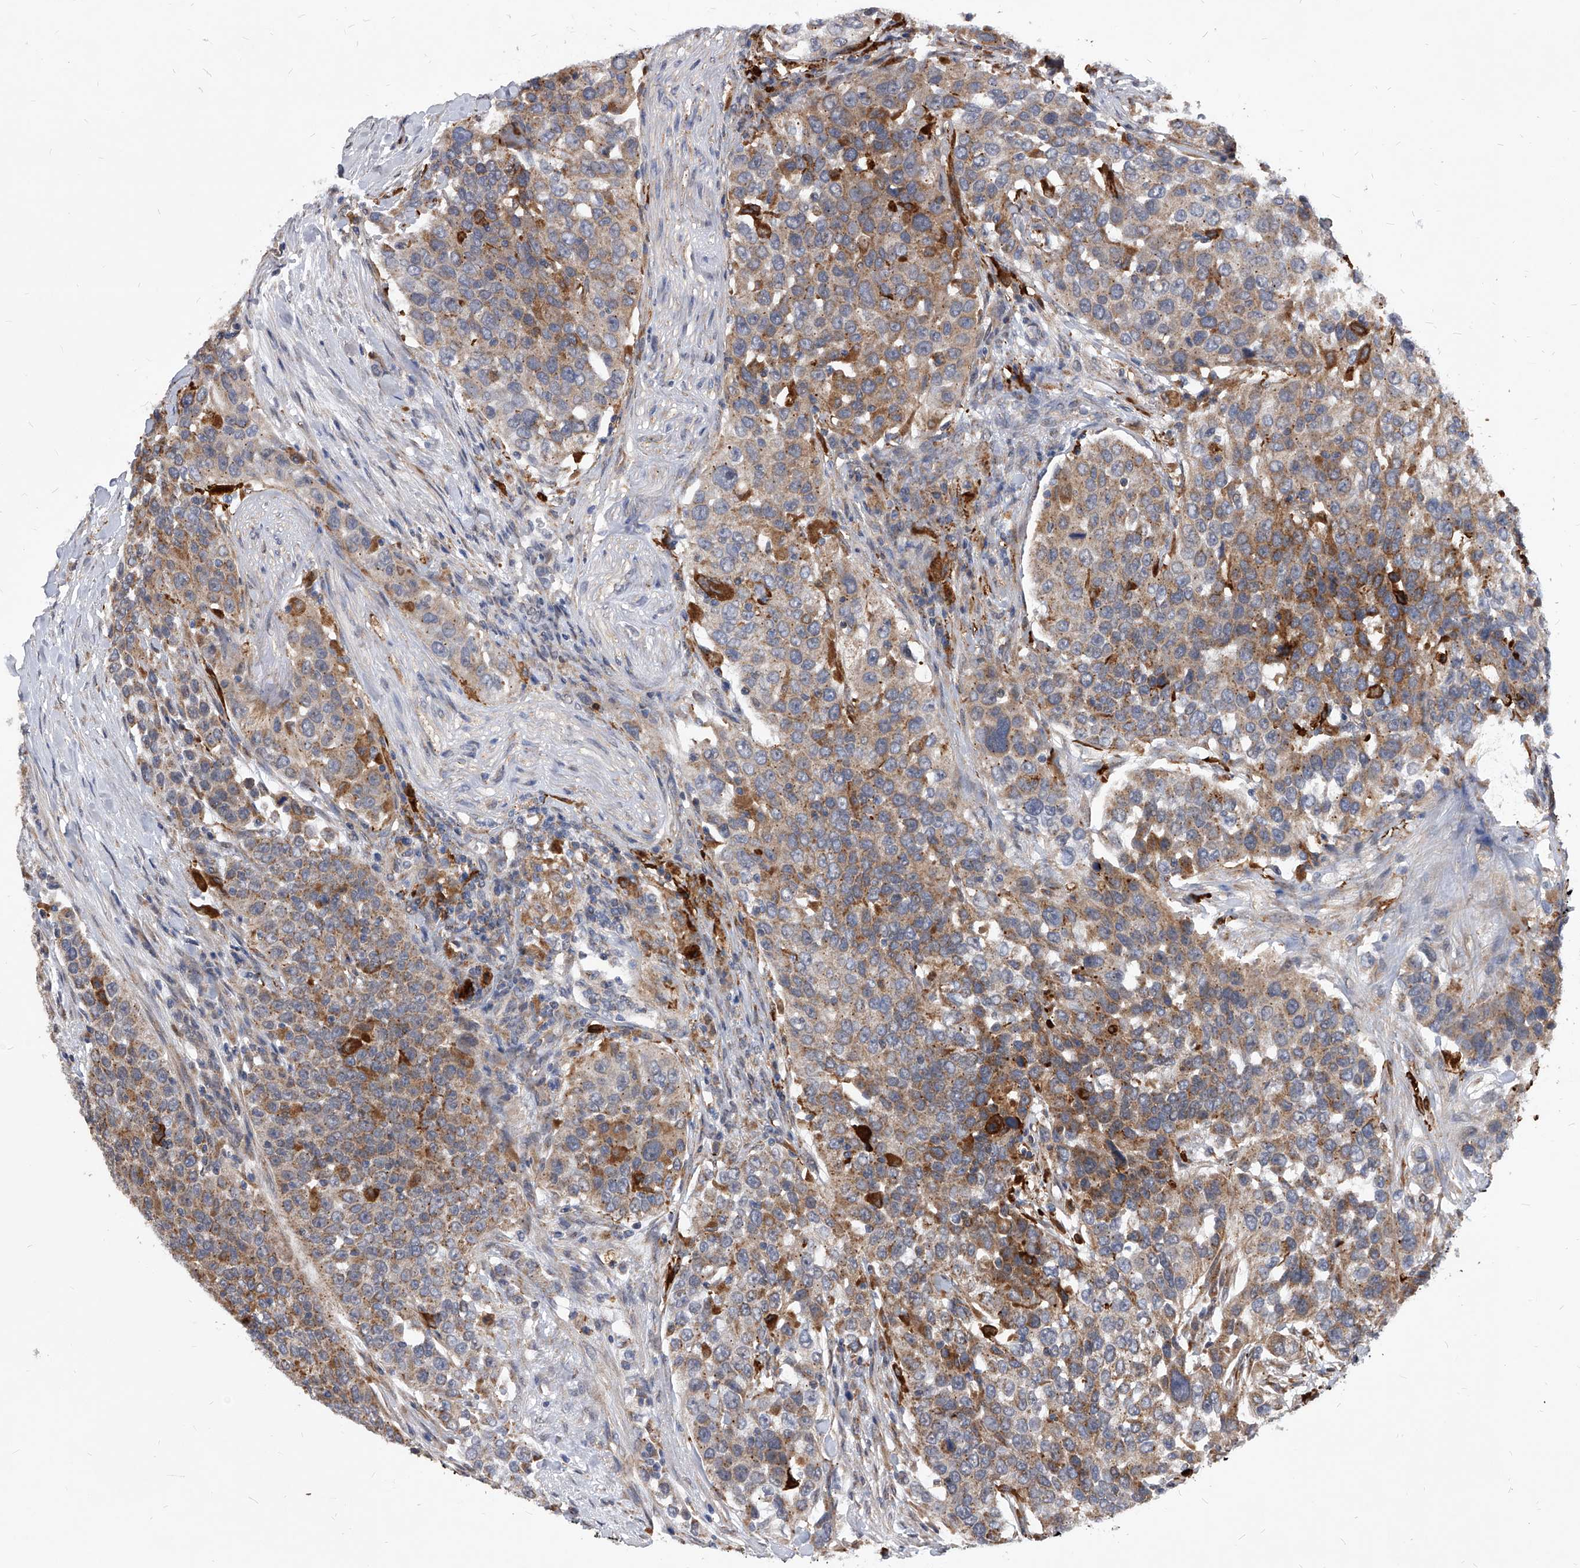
{"staining": {"intensity": "moderate", "quantity": ">75%", "location": "cytoplasmic/membranous"}, "tissue": "urothelial cancer", "cell_type": "Tumor cells", "image_type": "cancer", "snomed": [{"axis": "morphology", "description": "Urothelial carcinoma, High grade"}, {"axis": "topography", "description": "Urinary bladder"}], "caption": "This is an image of IHC staining of urothelial carcinoma (high-grade), which shows moderate expression in the cytoplasmic/membranous of tumor cells.", "gene": "SOBP", "patient": {"sex": "female", "age": 80}}